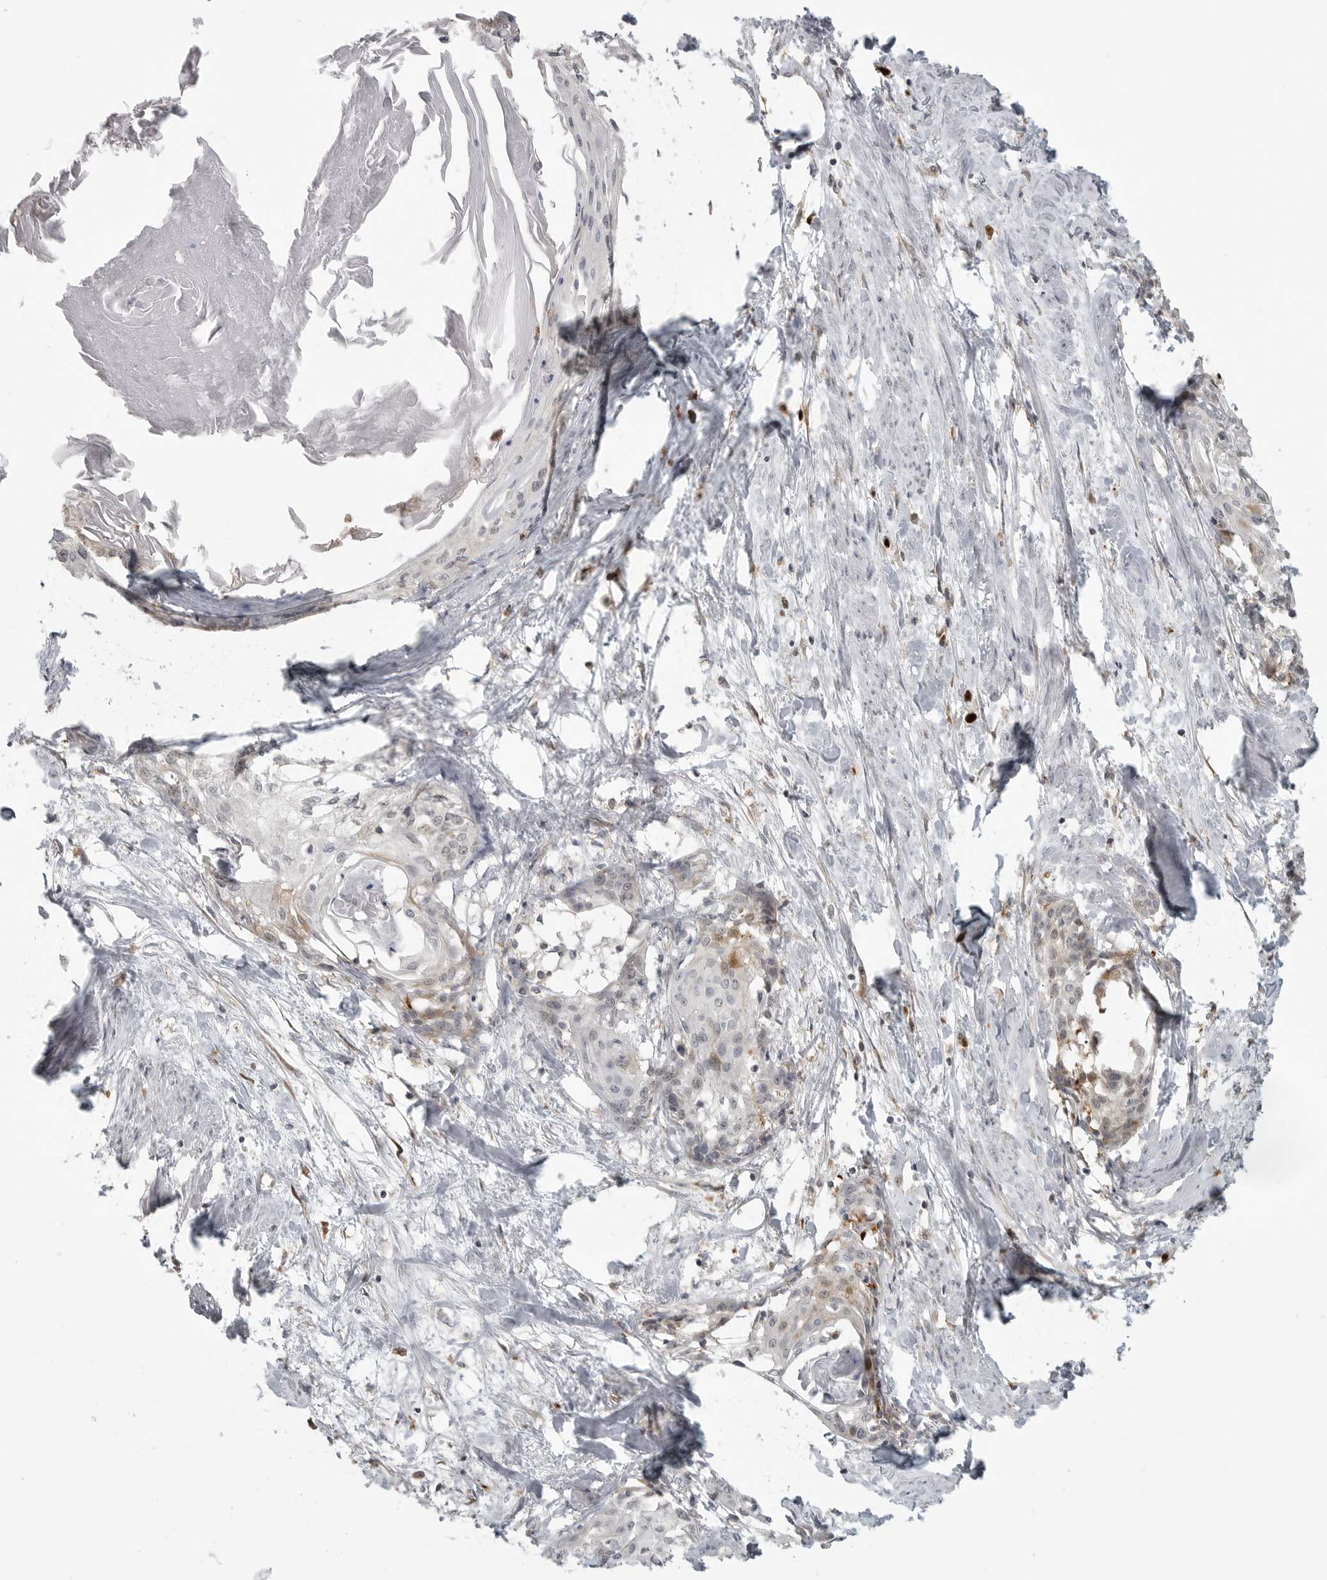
{"staining": {"intensity": "negative", "quantity": "none", "location": "none"}, "tissue": "cervical cancer", "cell_type": "Tumor cells", "image_type": "cancer", "snomed": [{"axis": "morphology", "description": "Squamous cell carcinoma, NOS"}, {"axis": "topography", "description": "Cervix"}], "caption": "Cervical squamous cell carcinoma stained for a protein using IHC shows no staining tumor cells.", "gene": "CEP295NL", "patient": {"sex": "female", "age": 57}}